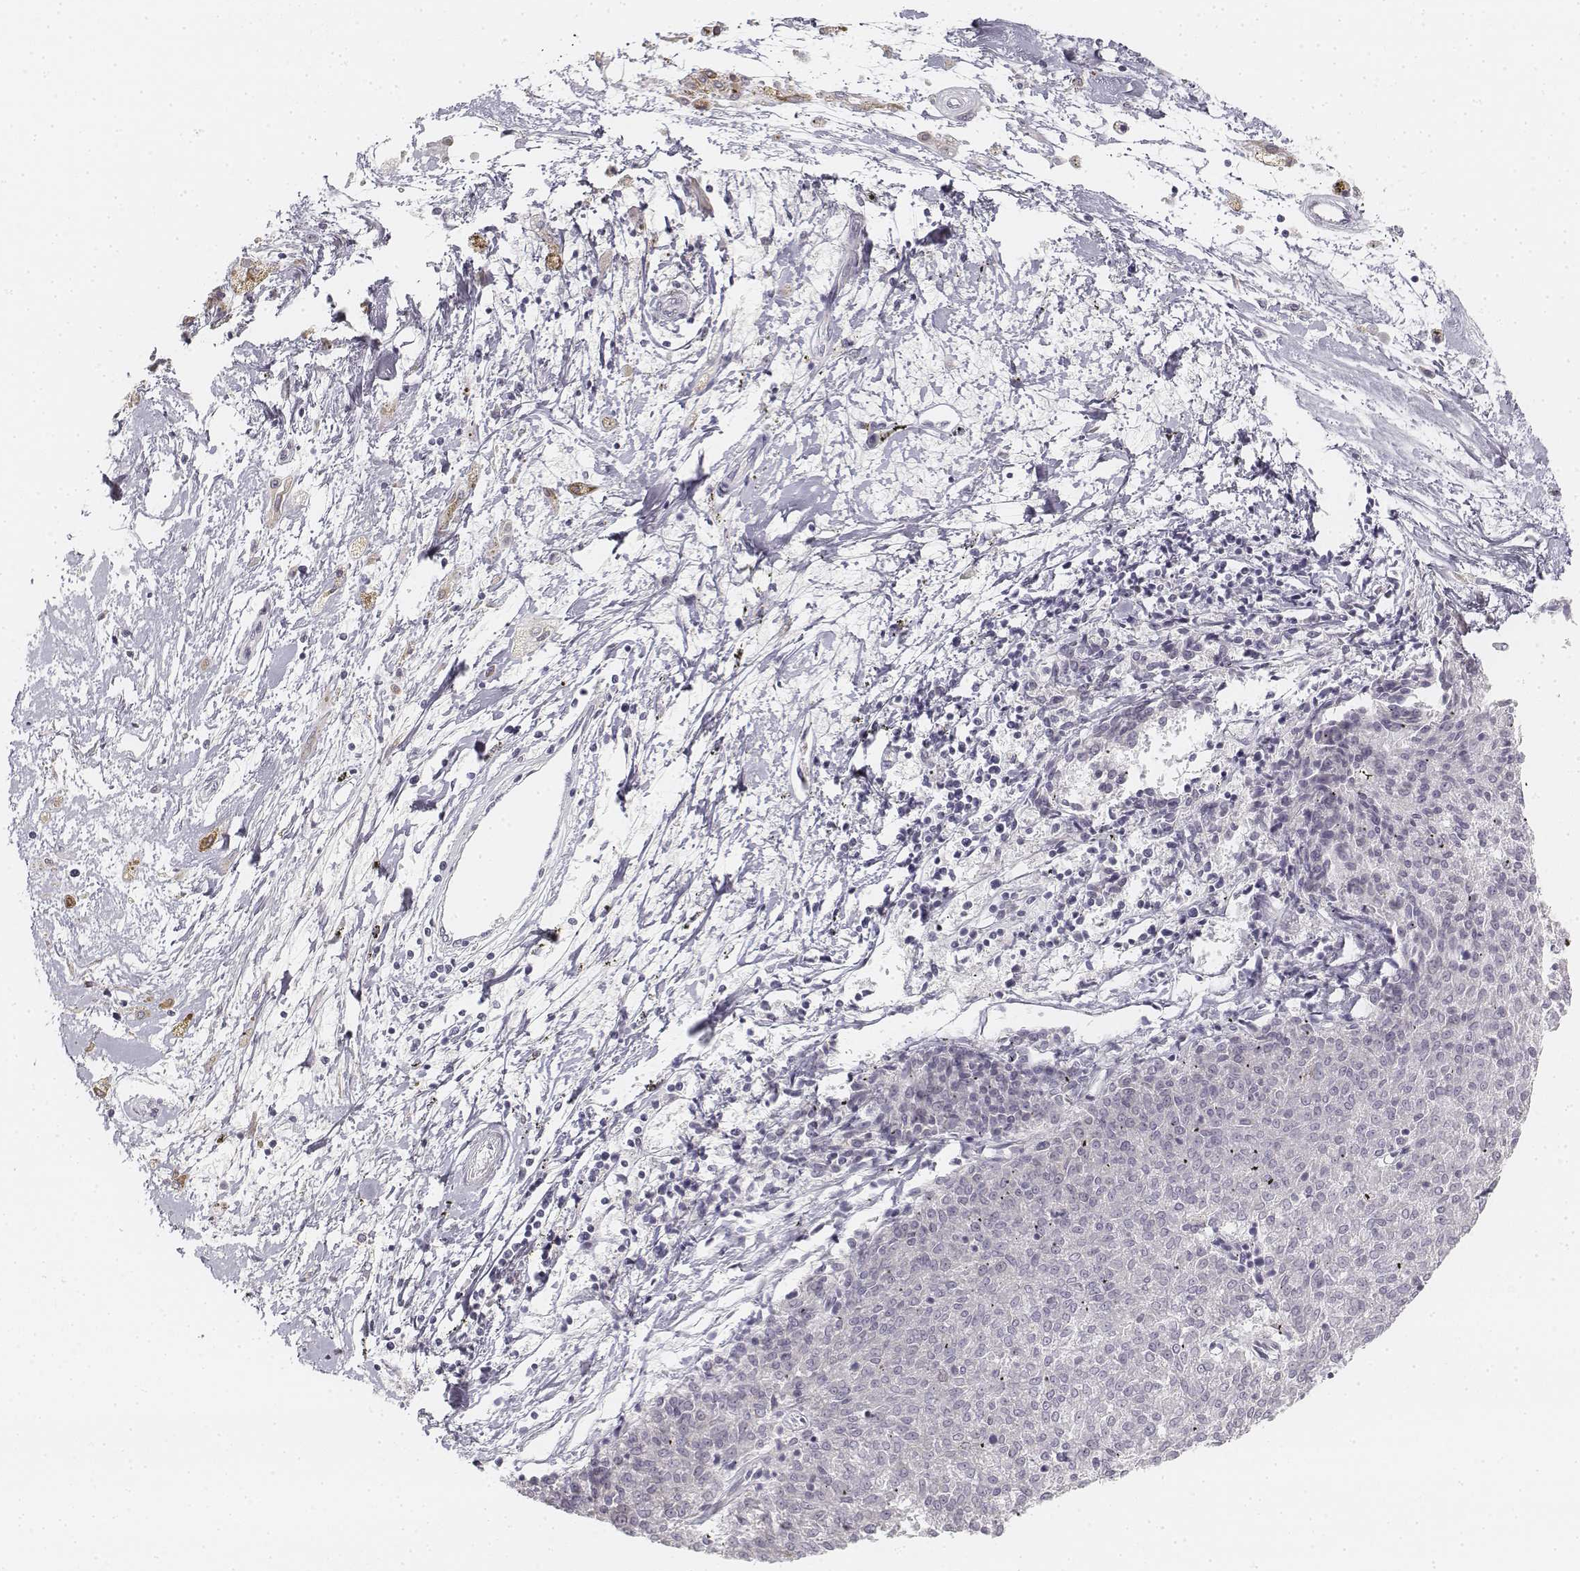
{"staining": {"intensity": "negative", "quantity": "none", "location": "none"}, "tissue": "melanoma", "cell_type": "Tumor cells", "image_type": "cancer", "snomed": [{"axis": "morphology", "description": "Malignant melanoma, NOS"}, {"axis": "topography", "description": "Skin"}], "caption": "IHC image of neoplastic tissue: malignant melanoma stained with DAB shows no significant protein staining in tumor cells.", "gene": "DSG4", "patient": {"sex": "female", "age": 72}}